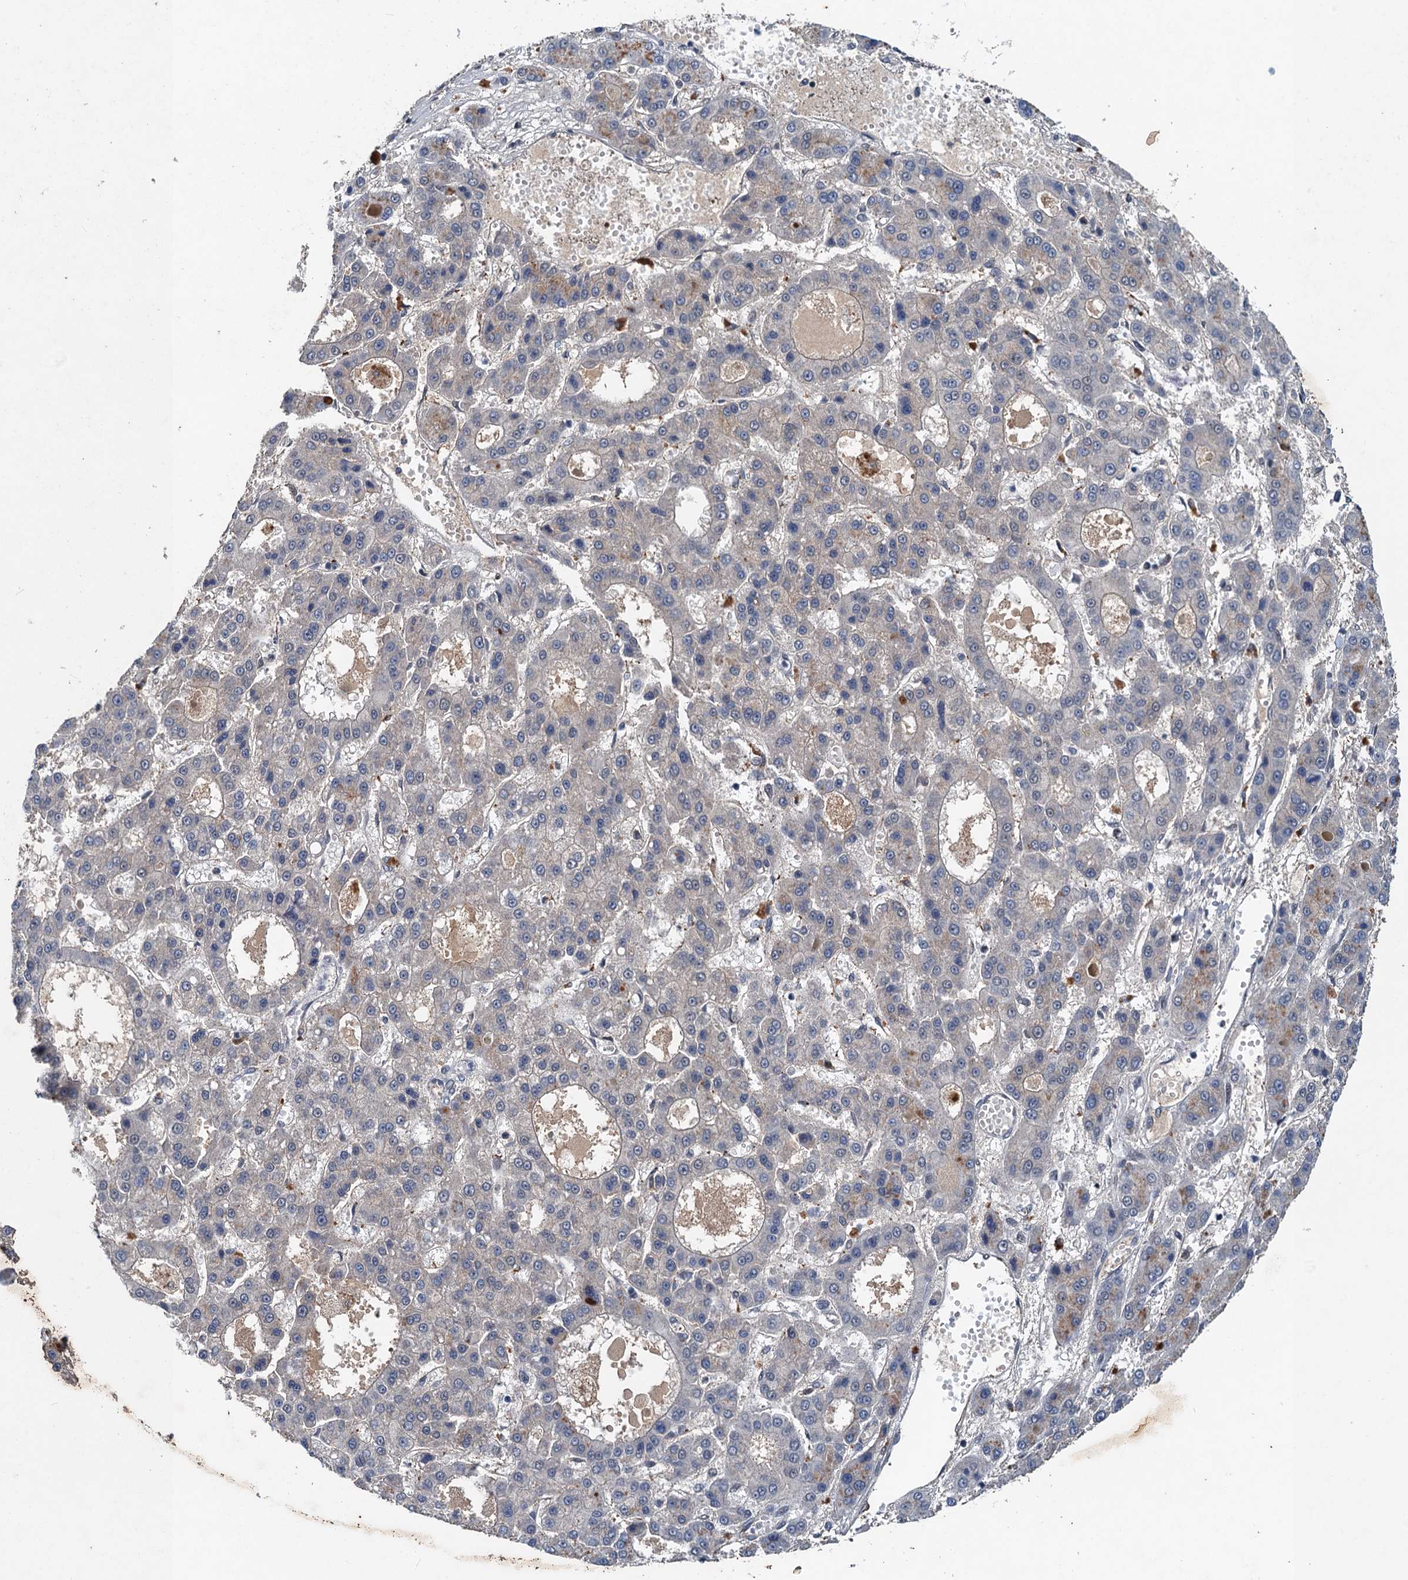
{"staining": {"intensity": "negative", "quantity": "none", "location": "none"}, "tissue": "liver cancer", "cell_type": "Tumor cells", "image_type": "cancer", "snomed": [{"axis": "morphology", "description": "Carcinoma, Hepatocellular, NOS"}, {"axis": "topography", "description": "Liver"}], "caption": "Tumor cells show no significant expression in hepatocellular carcinoma (liver).", "gene": "CSTF3", "patient": {"sex": "male", "age": 70}}